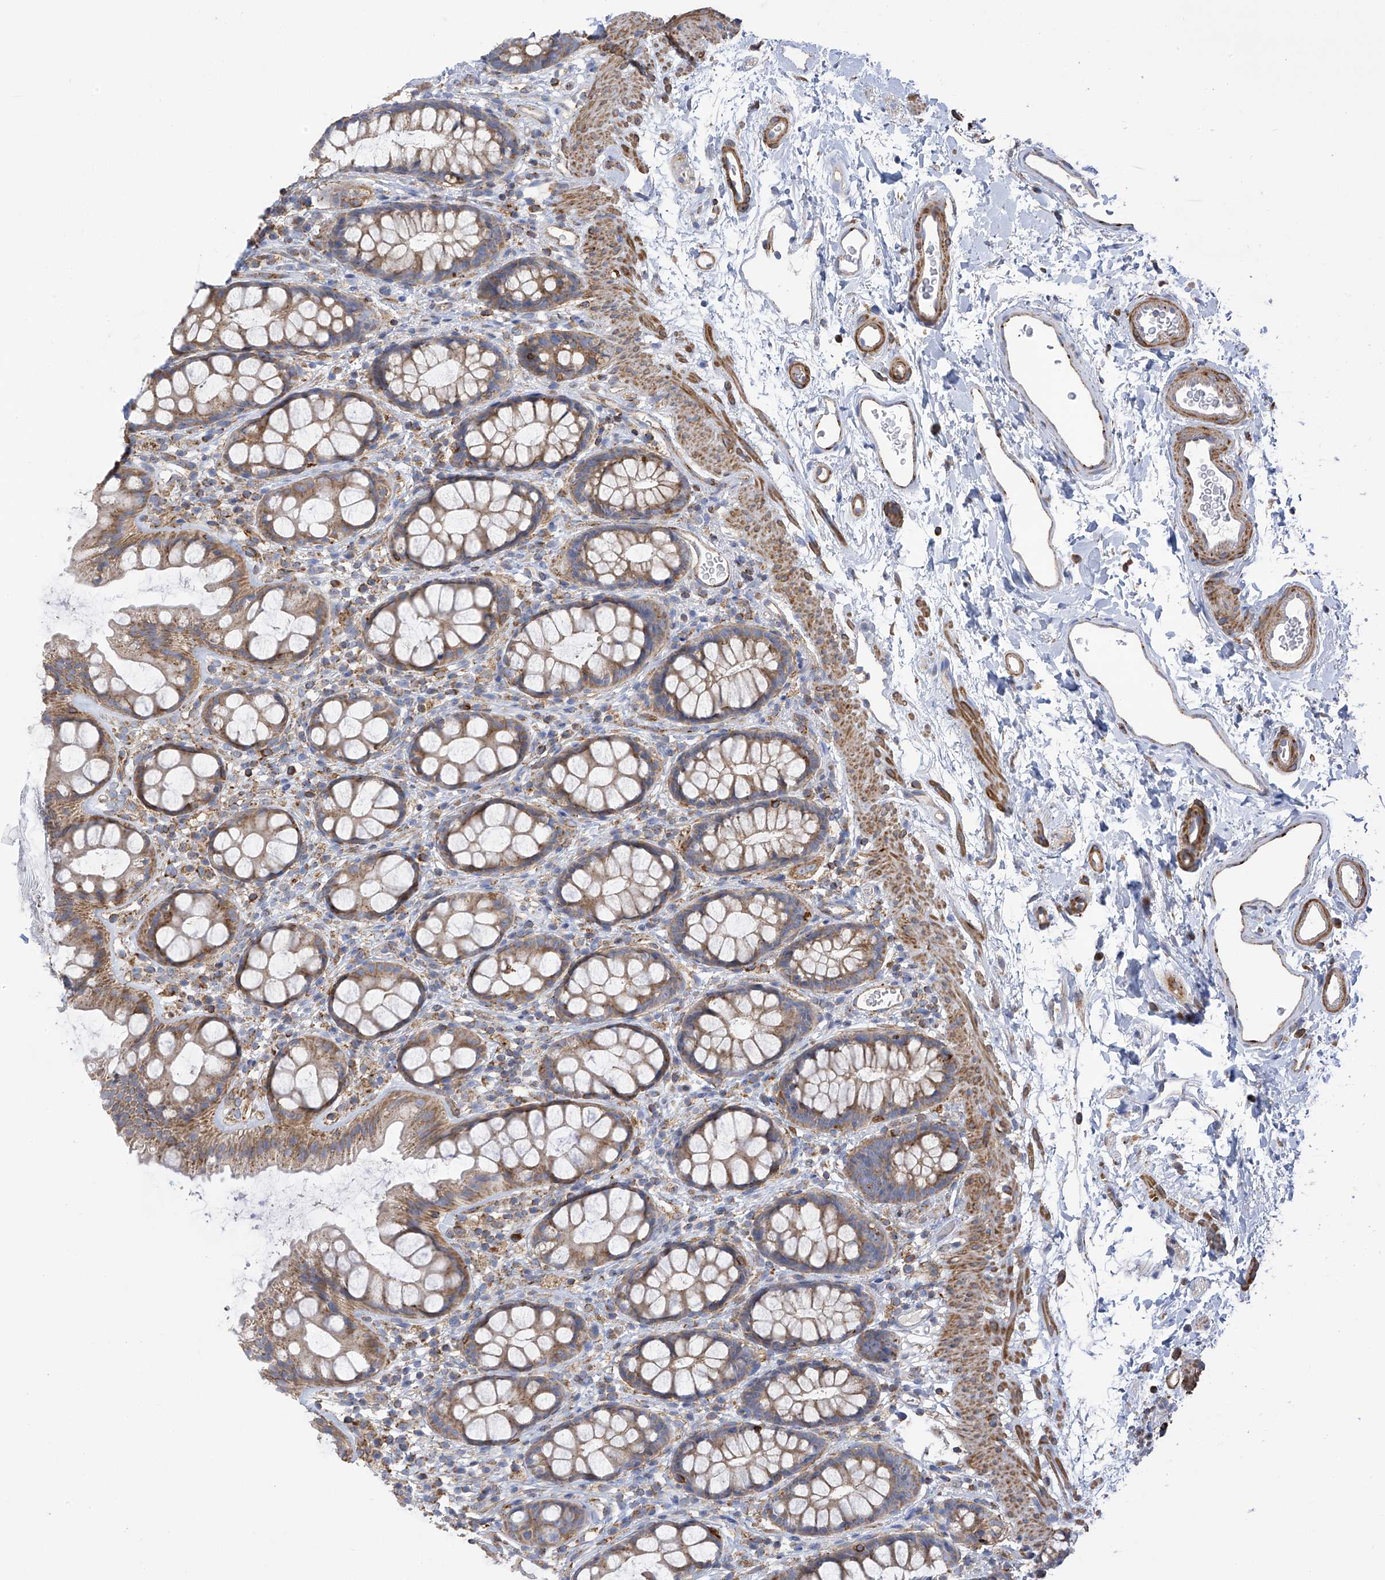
{"staining": {"intensity": "moderate", "quantity": "25%-75%", "location": "cytoplasmic/membranous"}, "tissue": "rectum", "cell_type": "Glandular cells", "image_type": "normal", "snomed": [{"axis": "morphology", "description": "Normal tissue, NOS"}, {"axis": "topography", "description": "Rectum"}], "caption": "Immunohistochemistry of normal human rectum exhibits medium levels of moderate cytoplasmic/membranous positivity in approximately 25%-75% of glandular cells.", "gene": "ITM2B", "patient": {"sex": "female", "age": 65}}